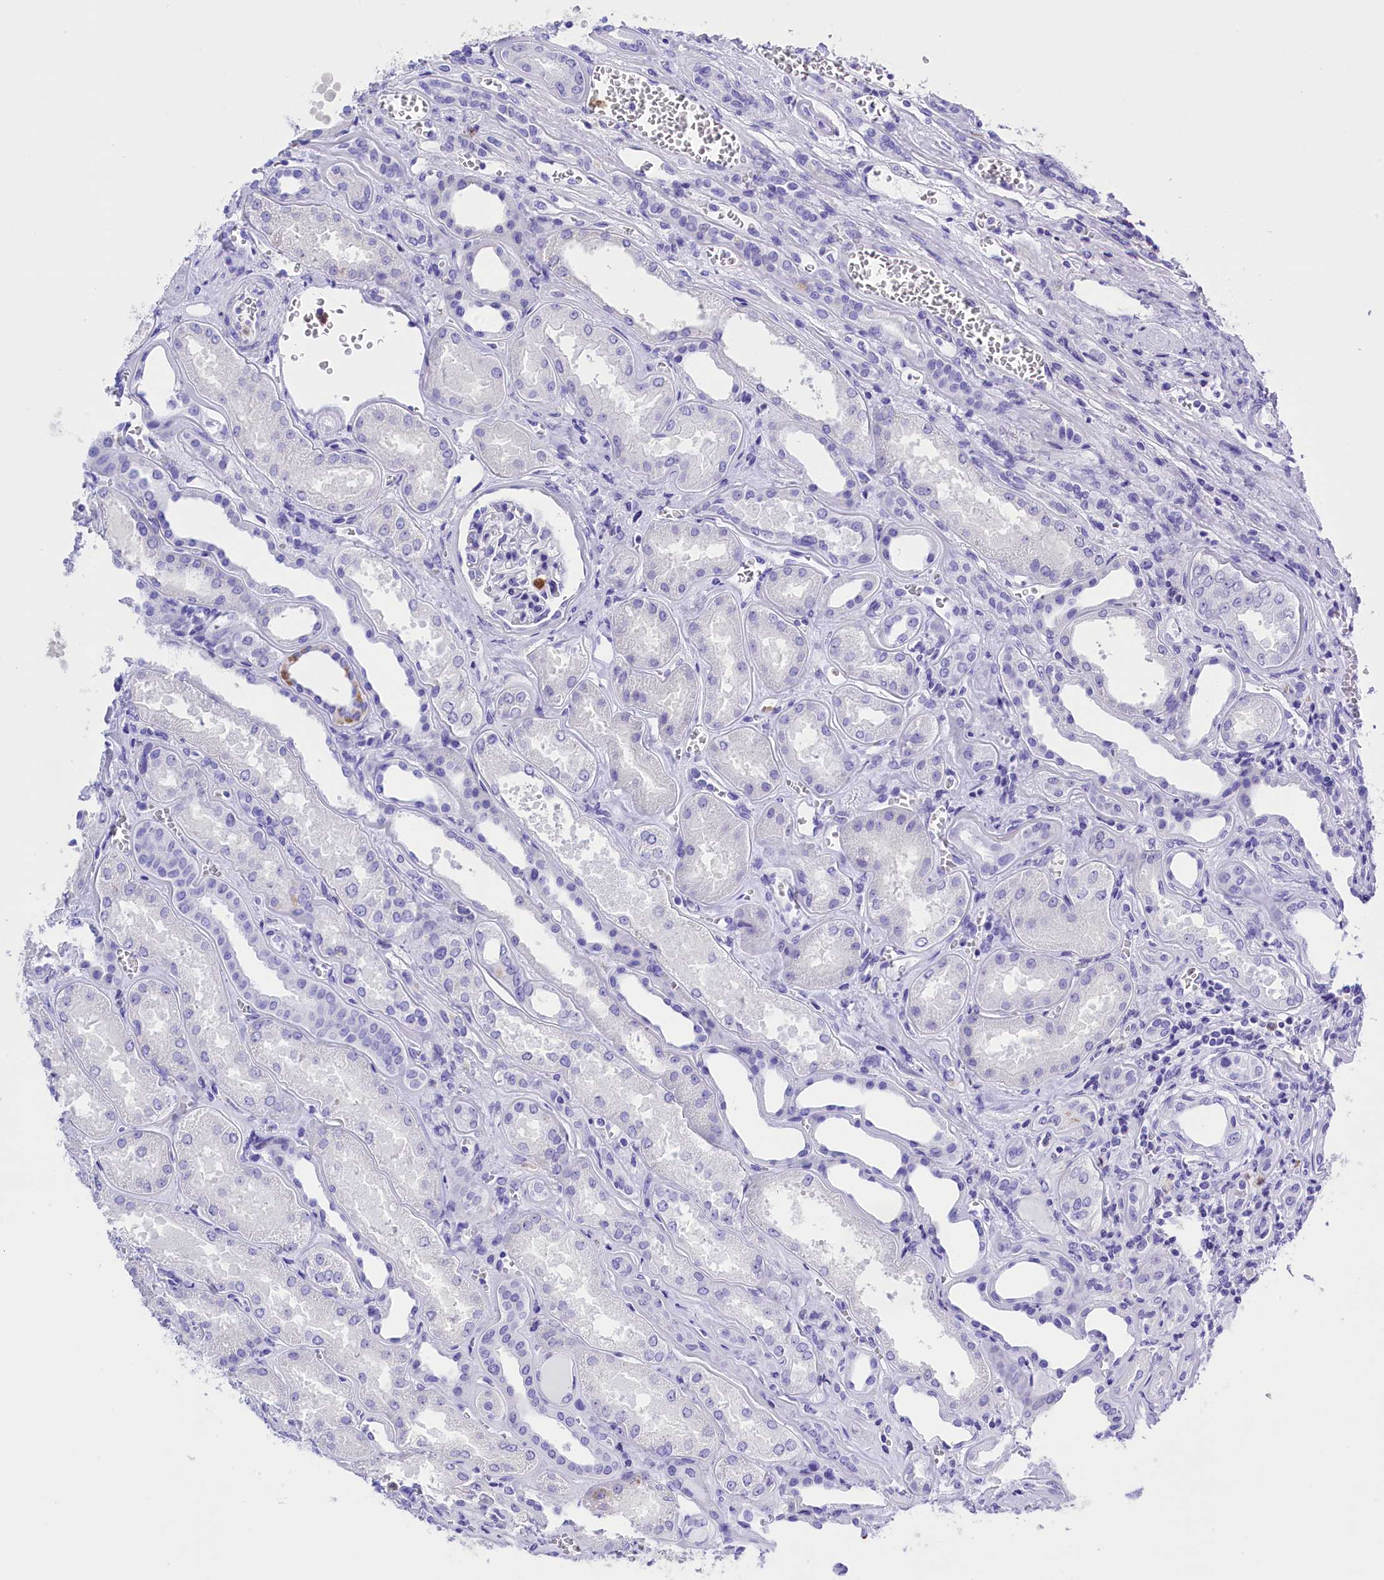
{"staining": {"intensity": "negative", "quantity": "none", "location": "none"}, "tissue": "kidney", "cell_type": "Cells in glomeruli", "image_type": "normal", "snomed": [{"axis": "morphology", "description": "Normal tissue, NOS"}, {"axis": "morphology", "description": "Adenocarcinoma, NOS"}, {"axis": "topography", "description": "Kidney"}], "caption": "Immunohistochemistry image of unremarkable kidney: human kidney stained with DAB exhibits no significant protein expression in cells in glomeruli.", "gene": "CLC", "patient": {"sex": "female", "age": 68}}